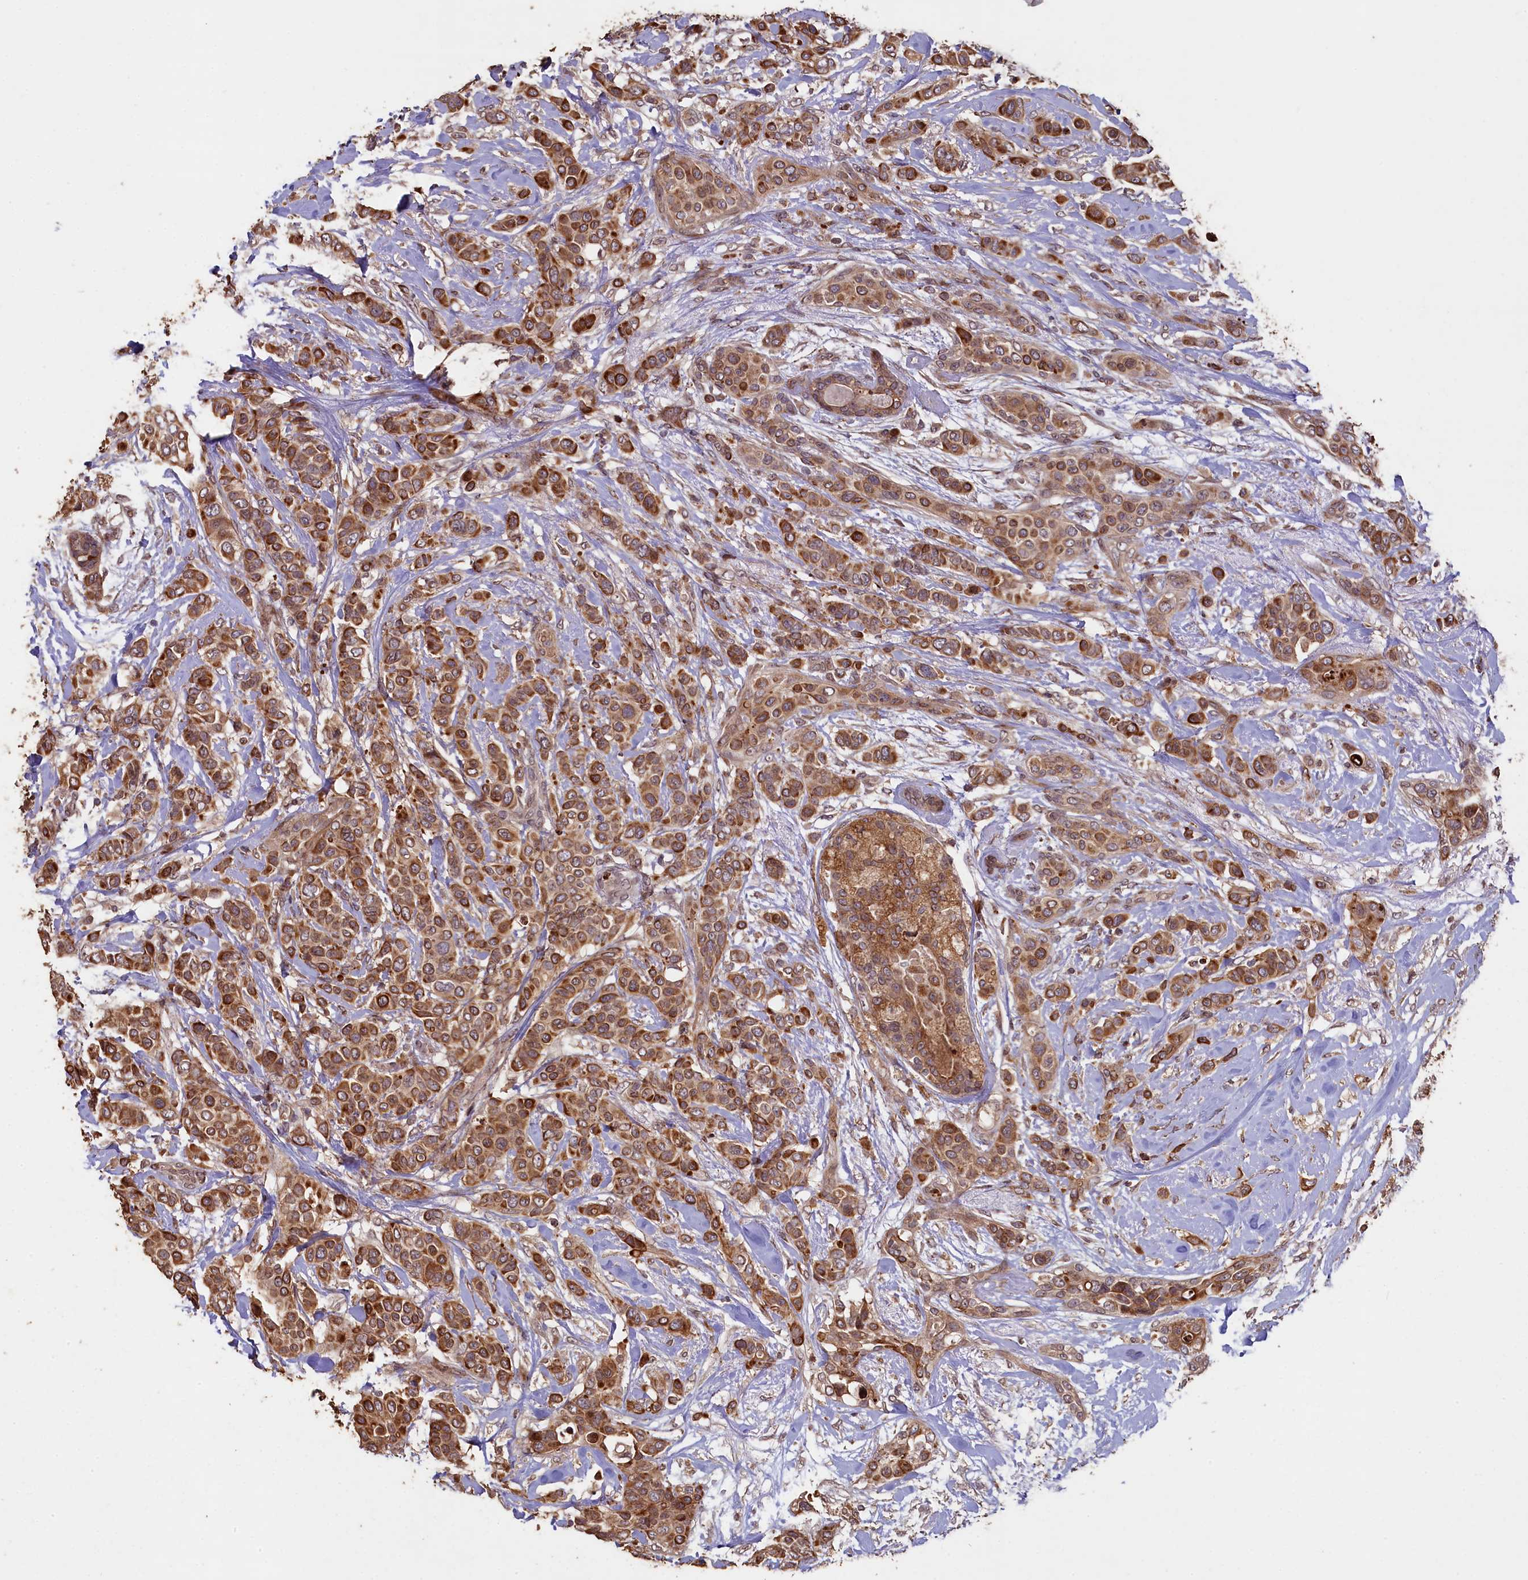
{"staining": {"intensity": "moderate", "quantity": ">75%", "location": "cytoplasmic/membranous"}, "tissue": "breast cancer", "cell_type": "Tumor cells", "image_type": "cancer", "snomed": [{"axis": "morphology", "description": "Lobular carcinoma"}, {"axis": "topography", "description": "Breast"}], "caption": "Tumor cells reveal medium levels of moderate cytoplasmic/membranous staining in about >75% of cells in lobular carcinoma (breast).", "gene": "SLC38A7", "patient": {"sex": "female", "age": 51}}